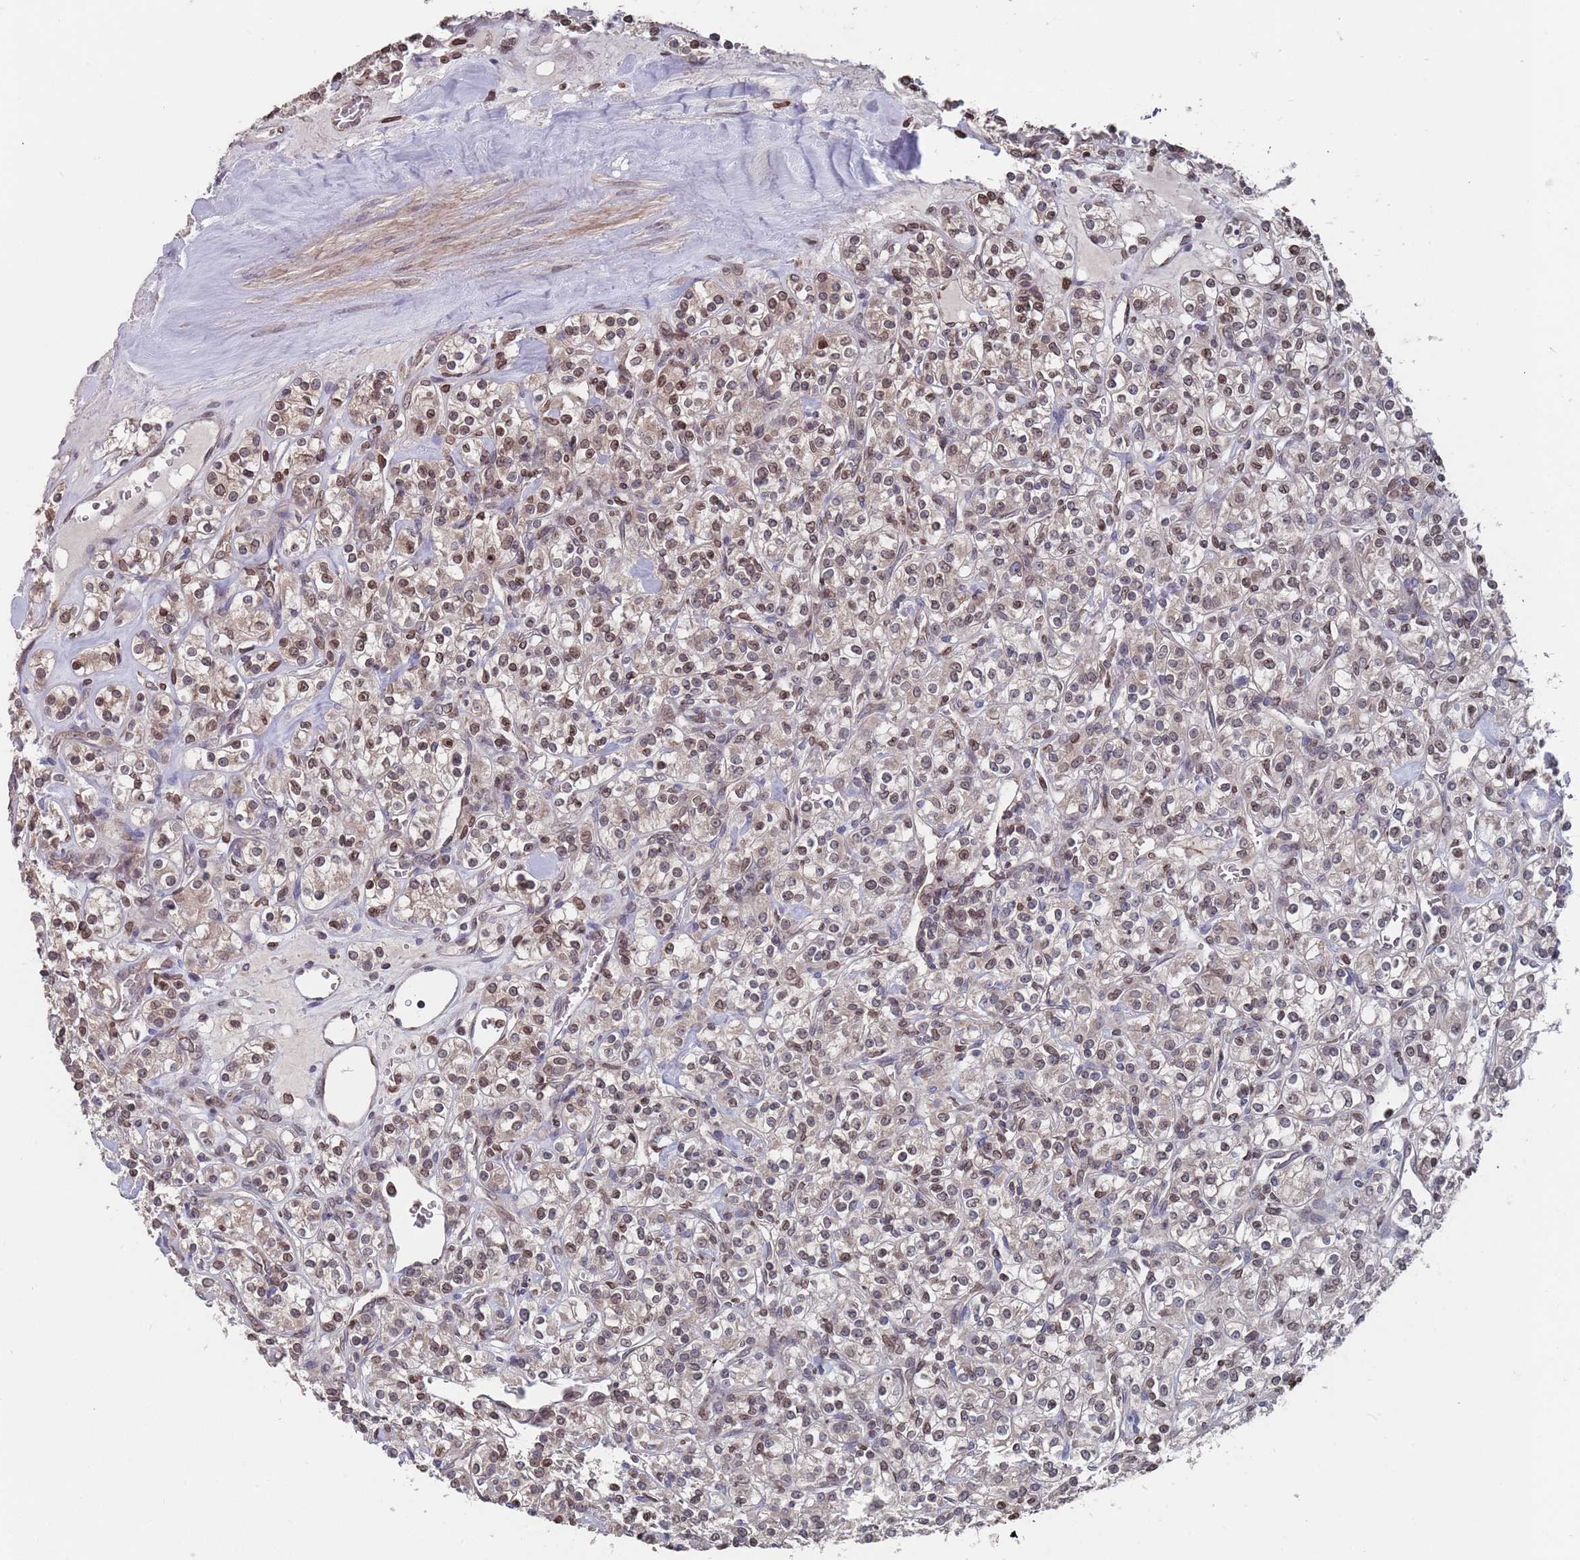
{"staining": {"intensity": "moderate", "quantity": "25%-75%", "location": "cytoplasmic/membranous,nuclear"}, "tissue": "renal cancer", "cell_type": "Tumor cells", "image_type": "cancer", "snomed": [{"axis": "morphology", "description": "Adenocarcinoma, NOS"}, {"axis": "topography", "description": "Kidney"}], "caption": "Immunohistochemical staining of renal cancer demonstrates medium levels of moderate cytoplasmic/membranous and nuclear expression in about 25%-75% of tumor cells.", "gene": "SDHAF3", "patient": {"sex": "male", "age": 77}}